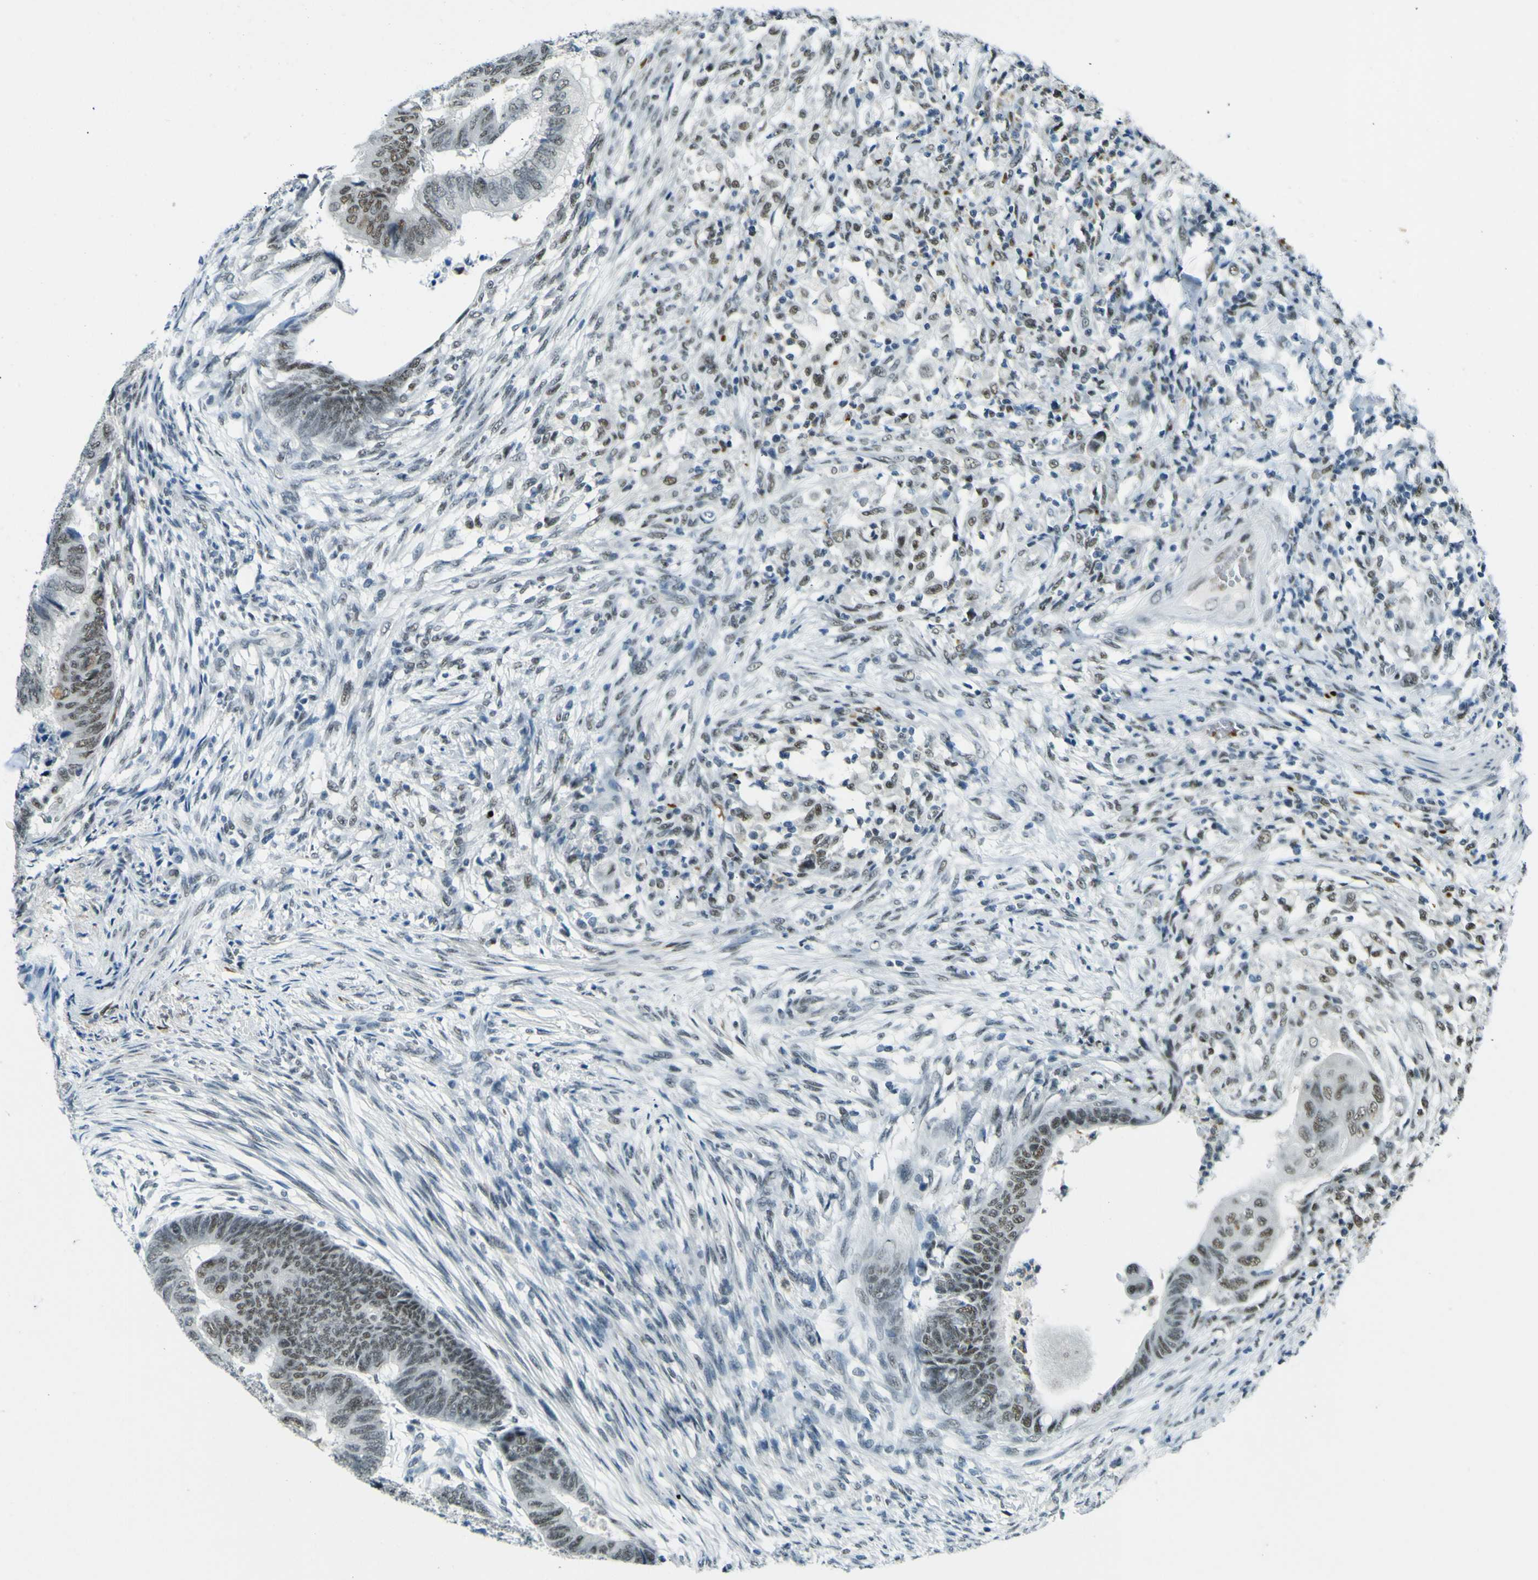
{"staining": {"intensity": "weak", "quantity": "25%-75%", "location": "nuclear"}, "tissue": "colorectal cancer", "cell_type": "Tumor cells", "image_type": "cancer", "snomed": [{"axis": "morphology", "description": "Normal tissue, NOS"}, {"axis": "morphology", "description": "Adenocarcinoma, NOS"}, {"axis": "topography", "description": "Rectum"}, {"axis": "topography", "description": "Peripheral nerve tissue"}], "caption": "An IHC micrograph of neoplastic tissue is shown. Protein staining in brown labels weak nuclear positivity in colorectal adenocarcinoma within tumor cells.", "gene": "CEBPG", "patient": {"sex": "male", "age": 92}}